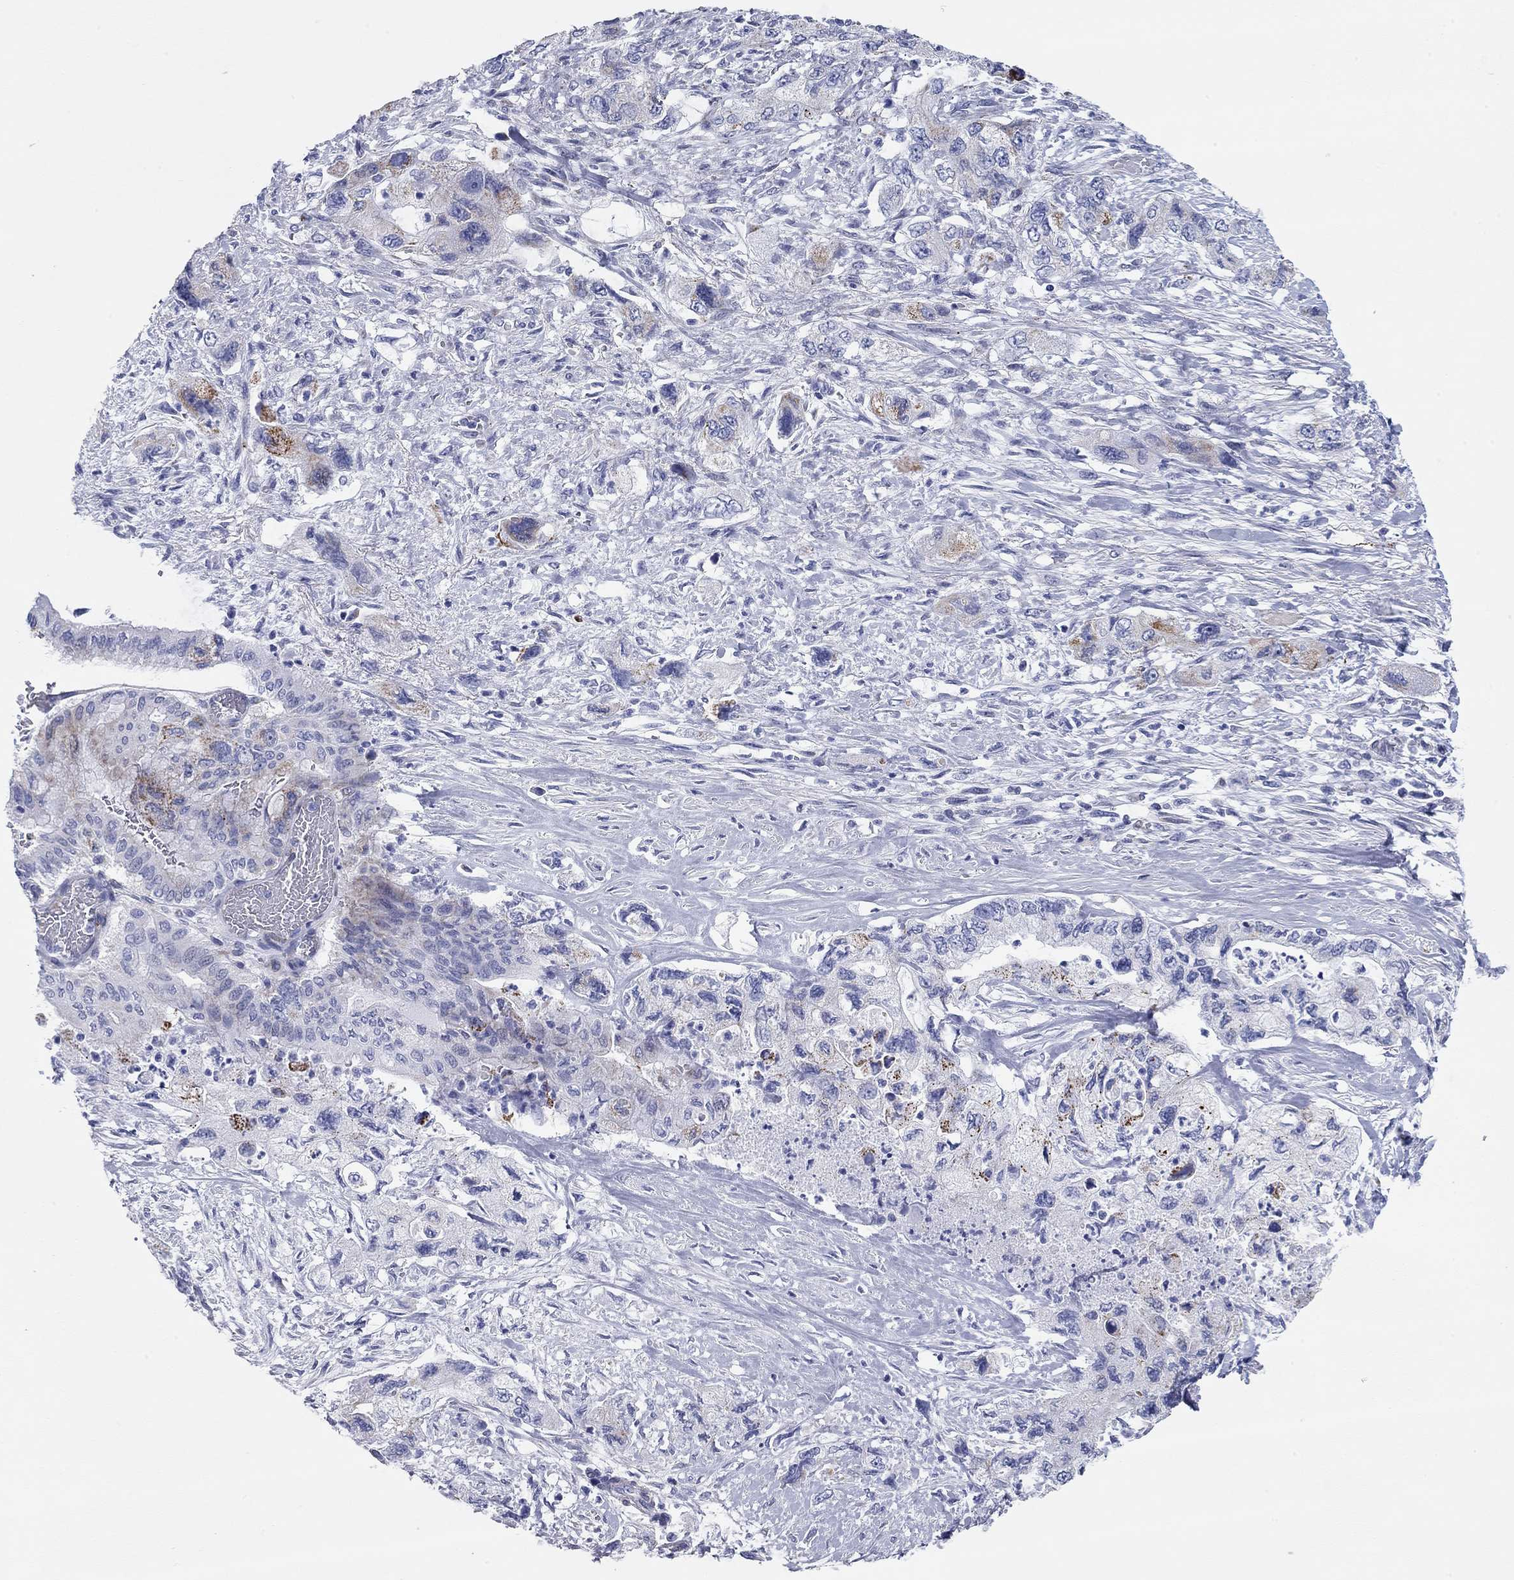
{"staining": {"intensity": "strong", "quantity": "<25%", "location": "cytoplasmic/membranous"}, "tissue": "pancreatic cancer", "cell_type": "Tumor cells", "image_type": "cancer", "snomed": [{"axis": "morphology", "description": "Adenocarcinoma, NOS"}, {"axis": "topography", "description": "Pancreas"}], "caption": "Protein expression analysis of pancreatic cancer (adenocarcinoma) shows strong cytoplasmic/membranous positivity in about <25% of tumor cells.", "gene": "CHI3L2", "patient": {"sex": "female", "age": 73}}